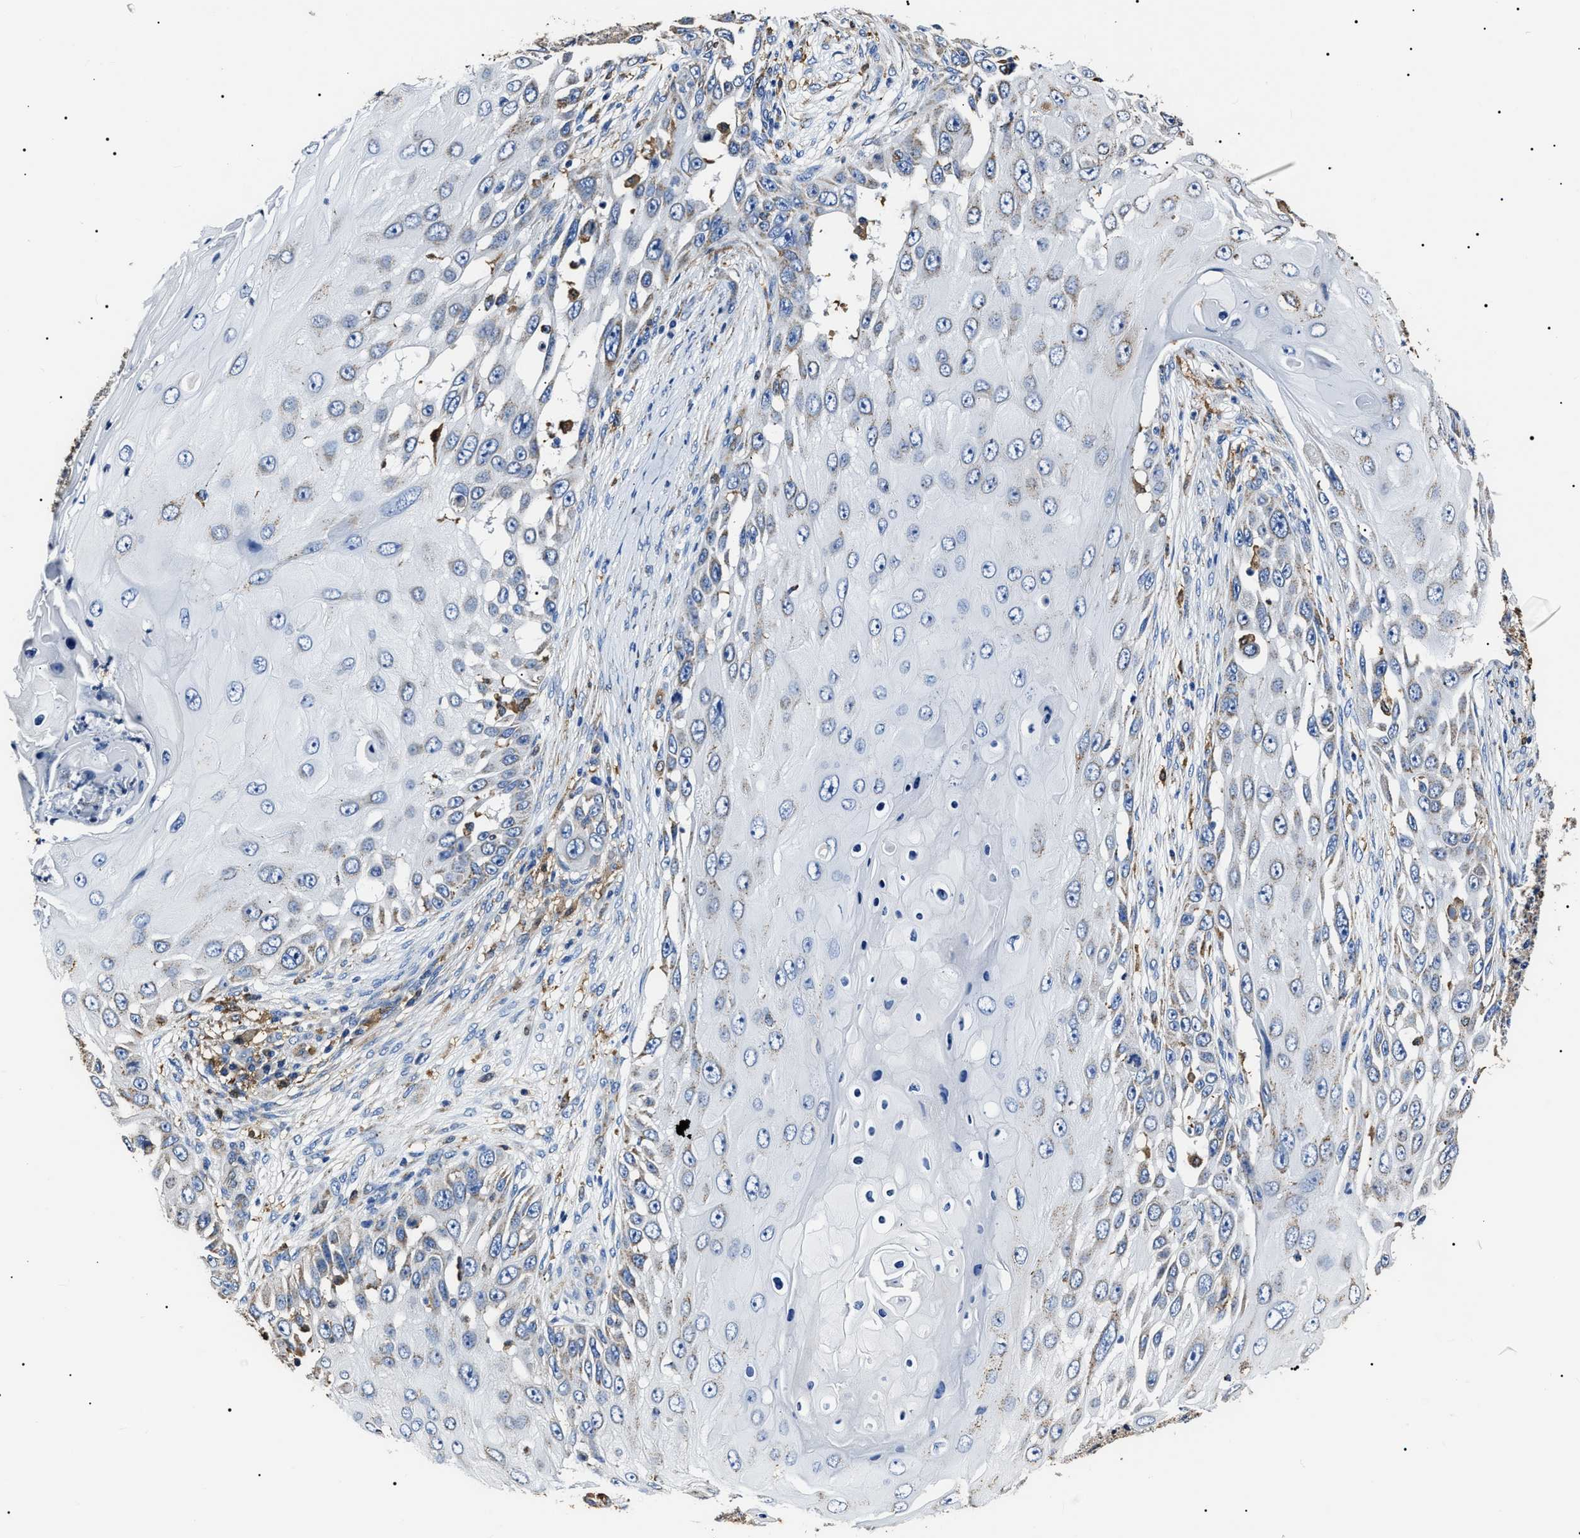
{"staining": {"intensity": "weak", "quantity": "<25%", "location": "cytoplasmic/membranous"}, "tissue": "skin cancer", "cell_type": "Tumor cells", "image_type": "cancer", "snomed": [{"axis": "morphology", "description": "Squamous cell carcinoma, NOS"}, {"axis": "topography", "description": "Skin"}], "caption": "Immunohistochemistry micrograph of human skin cancer (squamous cell carcinoma) stained for a protein (brown), which shows no positivity in tumor cells.", "gene": "ALDH1A1", "patient": {"sex": "female", "age": 44}}